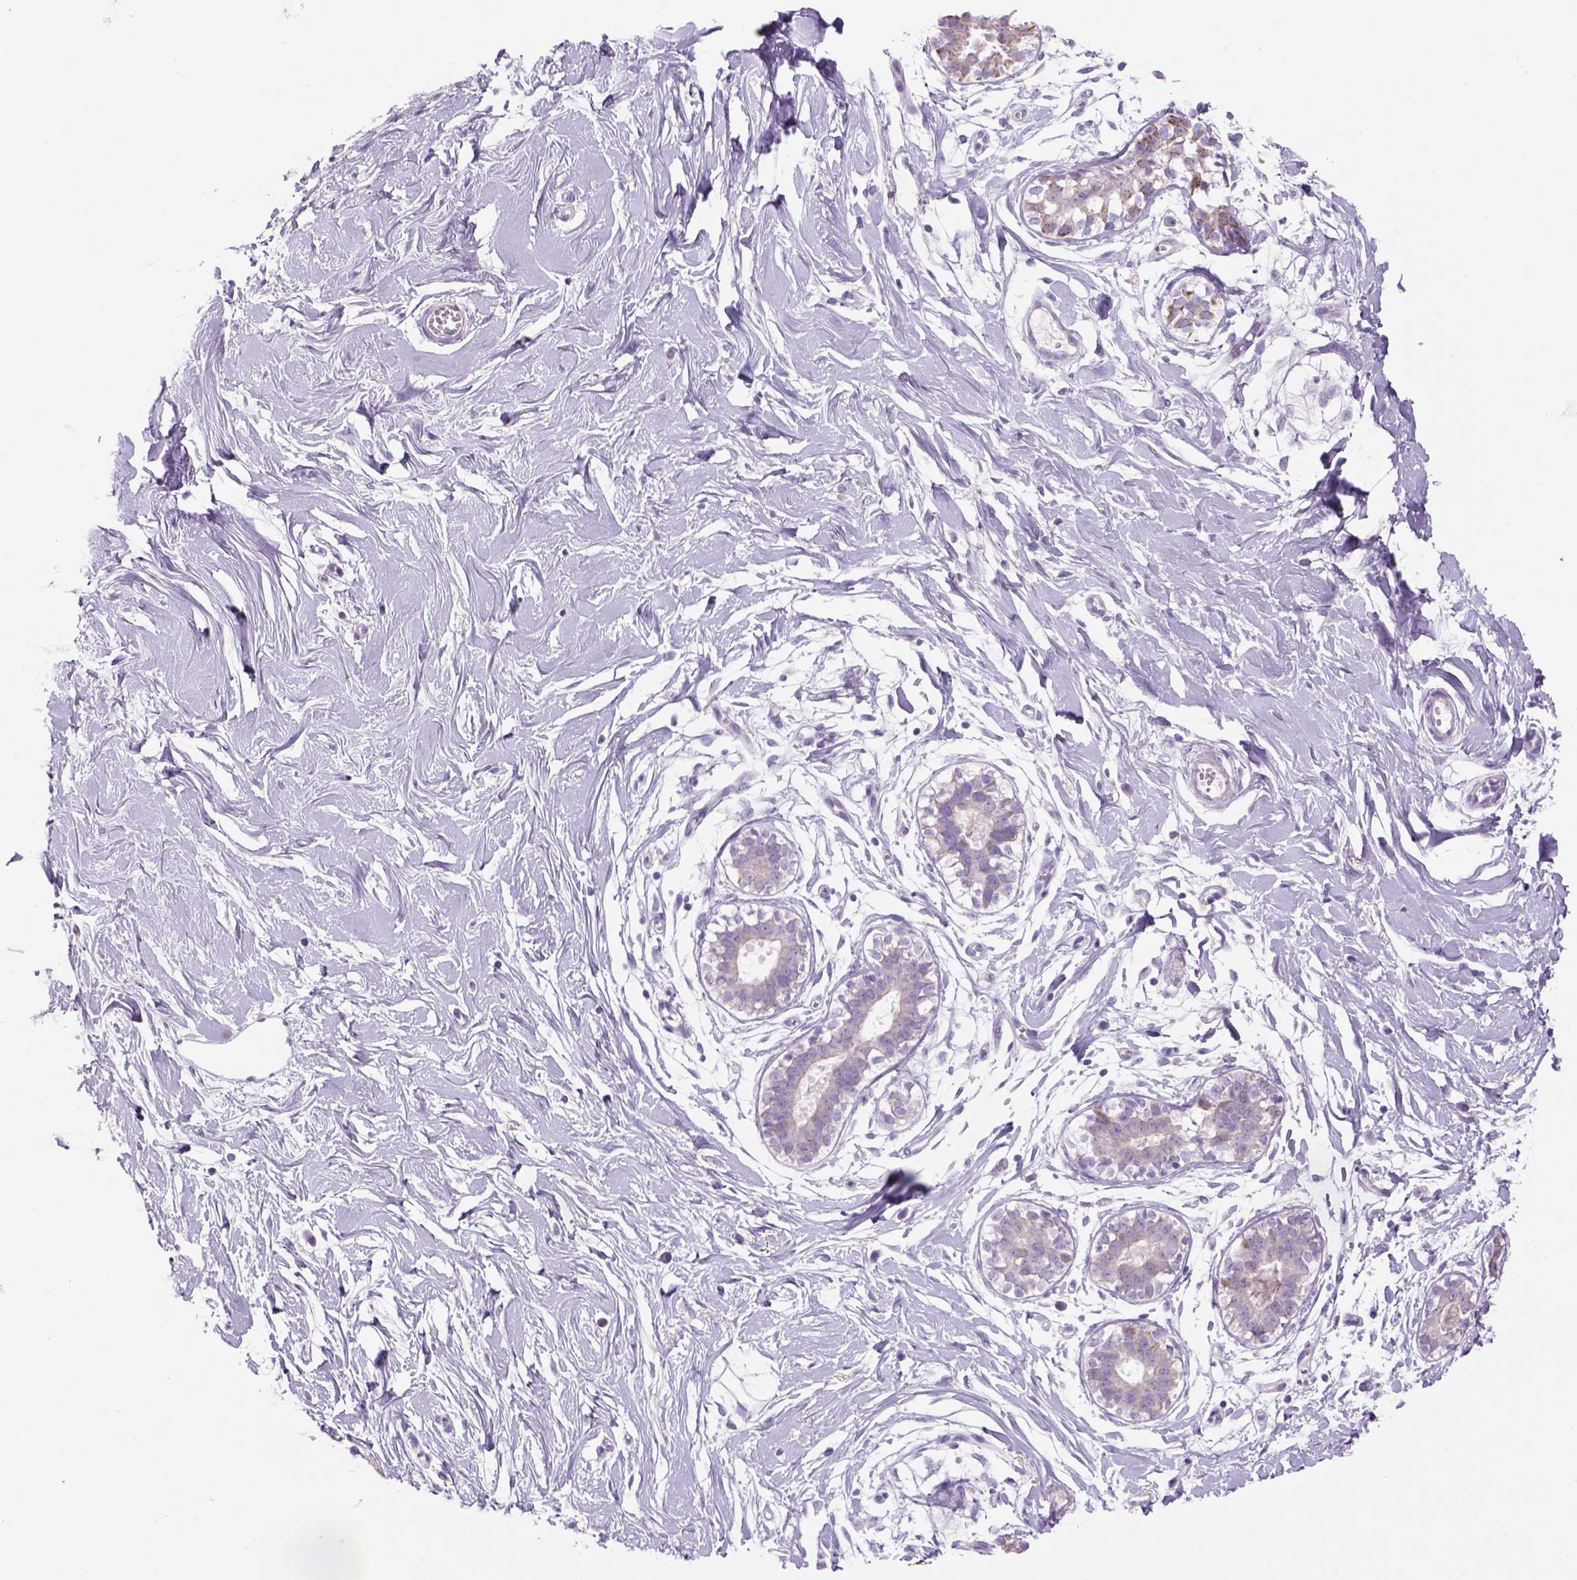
{"staining": {"intensity": "negative", "quantity": "none", "location": "none"}, "tissue": "breast", "cell_type": "Adipocytes", "image_type": "normal", "snomed": [{"axis": "morphology", "description": "Normal tissue, NOS"}, {"axis": "topography", "description": "Breast"}], "caption": "DAB (3,3'-diaminobenzidine) immunohistochemical staining of normal human breast reveals no significant positivity in adipocytes.", "gene": "ADGRV1", "patient": {"sex": "female", "age": 49}}